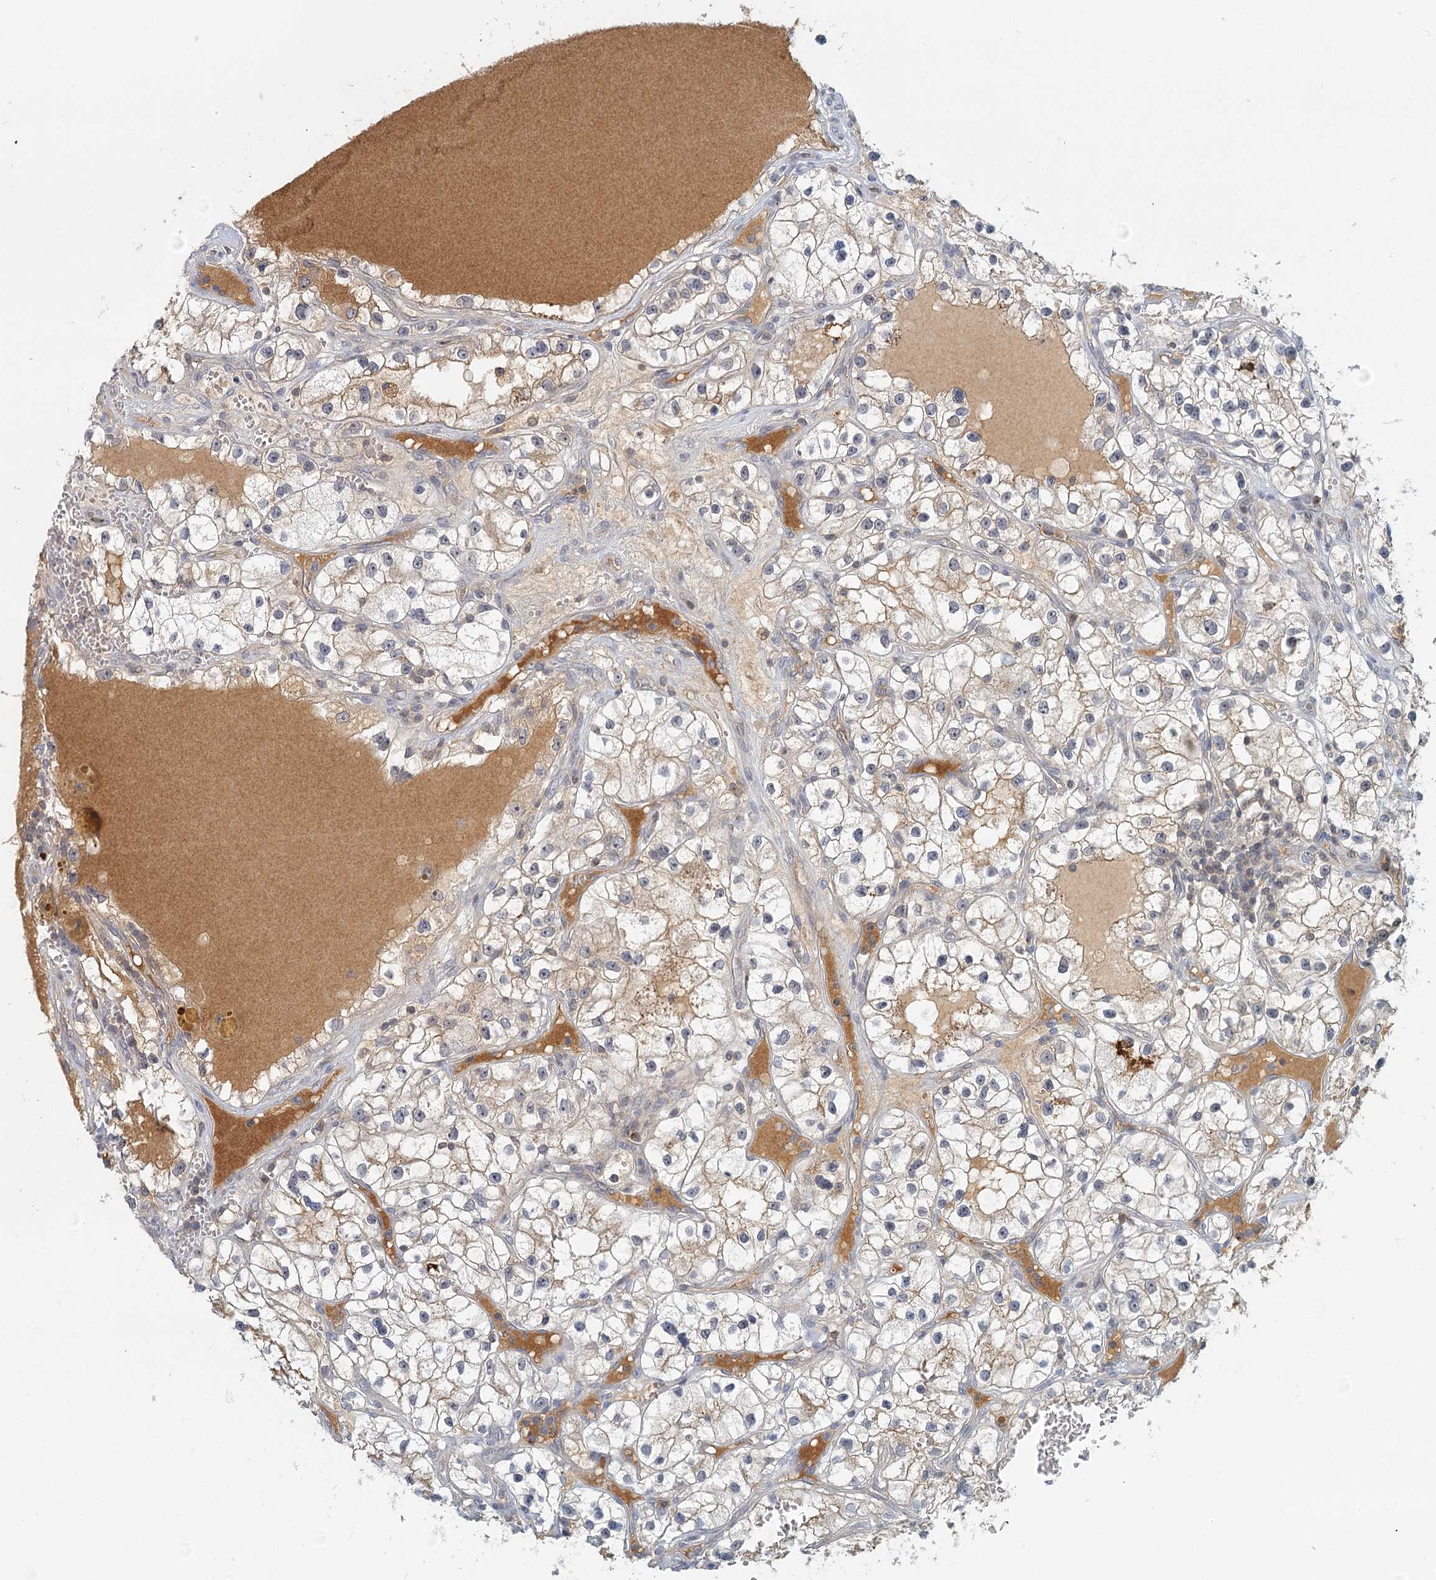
{"staining": {"intensity": "weak", "quantity": "25%-75%", "location": "cytoplasmic/membranous"}, "tissue": "renal cancer", "cell_type": "Tumor cells", "image_type": "cancer", "snomed": [{"axis": "morphology", "description": "Adenocarcinoma, NOS"}, {"axis": "topography", "description": "Kidney"}], "caption": "Immunohistochemistry (IHC) (DAB) staining of human adenocarcinoma (renal) shows weak cytoplasmic/membranous protein staining in approximately 25%-75% of tumor cells.", "gene": "GPATCH11", "patient": {"sex": "female", "age": 57}}